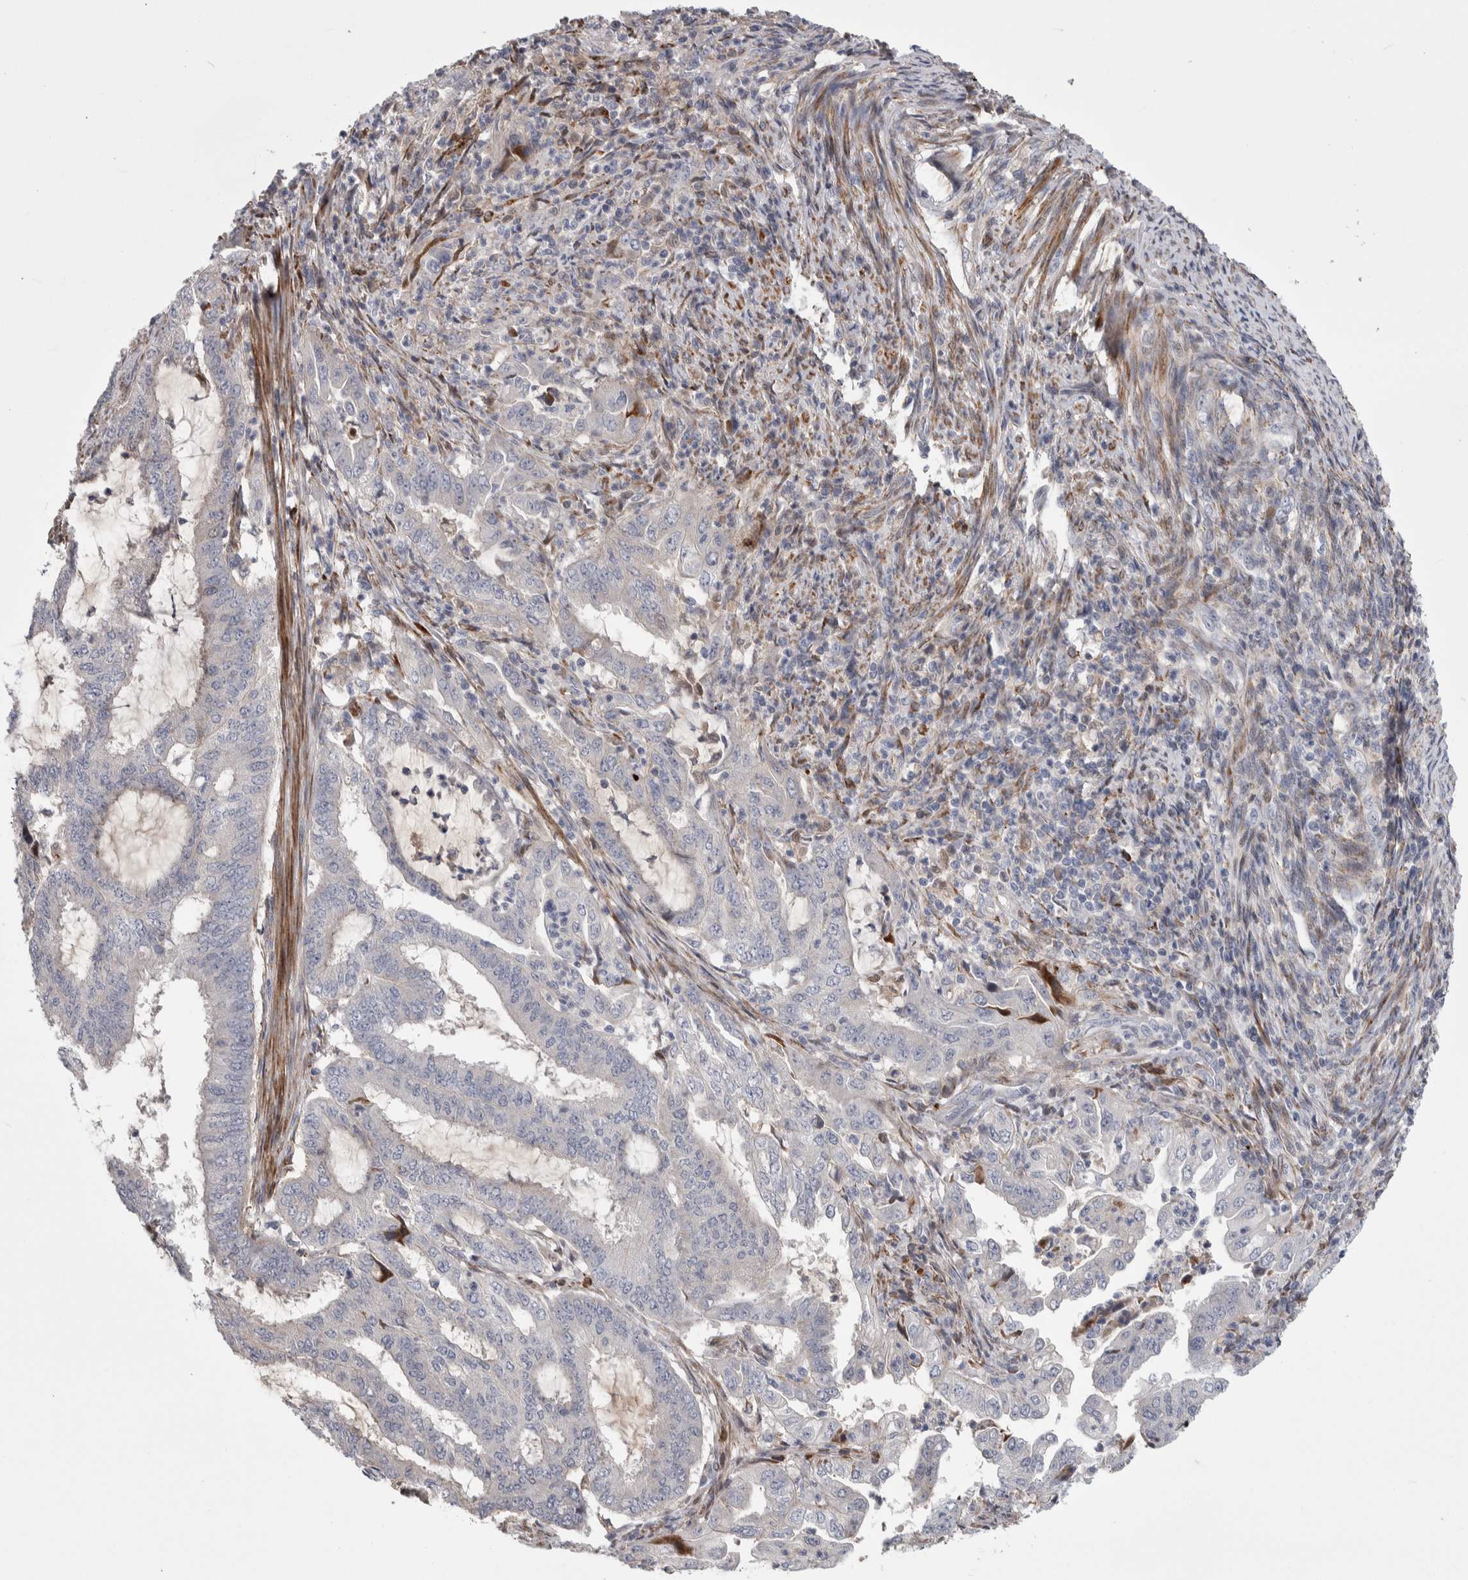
{"staining": {"intensity": "negative", "quantity": "none", "location": "none"}, "tissue": "endometrial cancer", "cell_type": "Tumor cells", "image_type": "cancer", "snomed": [{"axis": "morphology", "description": "Adenocarcinoma, NOS"}, {"axis": "topography", "description": "Endometrium"}], "caption": "This is an IHC histopathology image of human endometrial adenocarcinoma. There is no expression in tumor cells.", "gene": "PSMG3", "patient": {"sex": "female", "age": 51}}